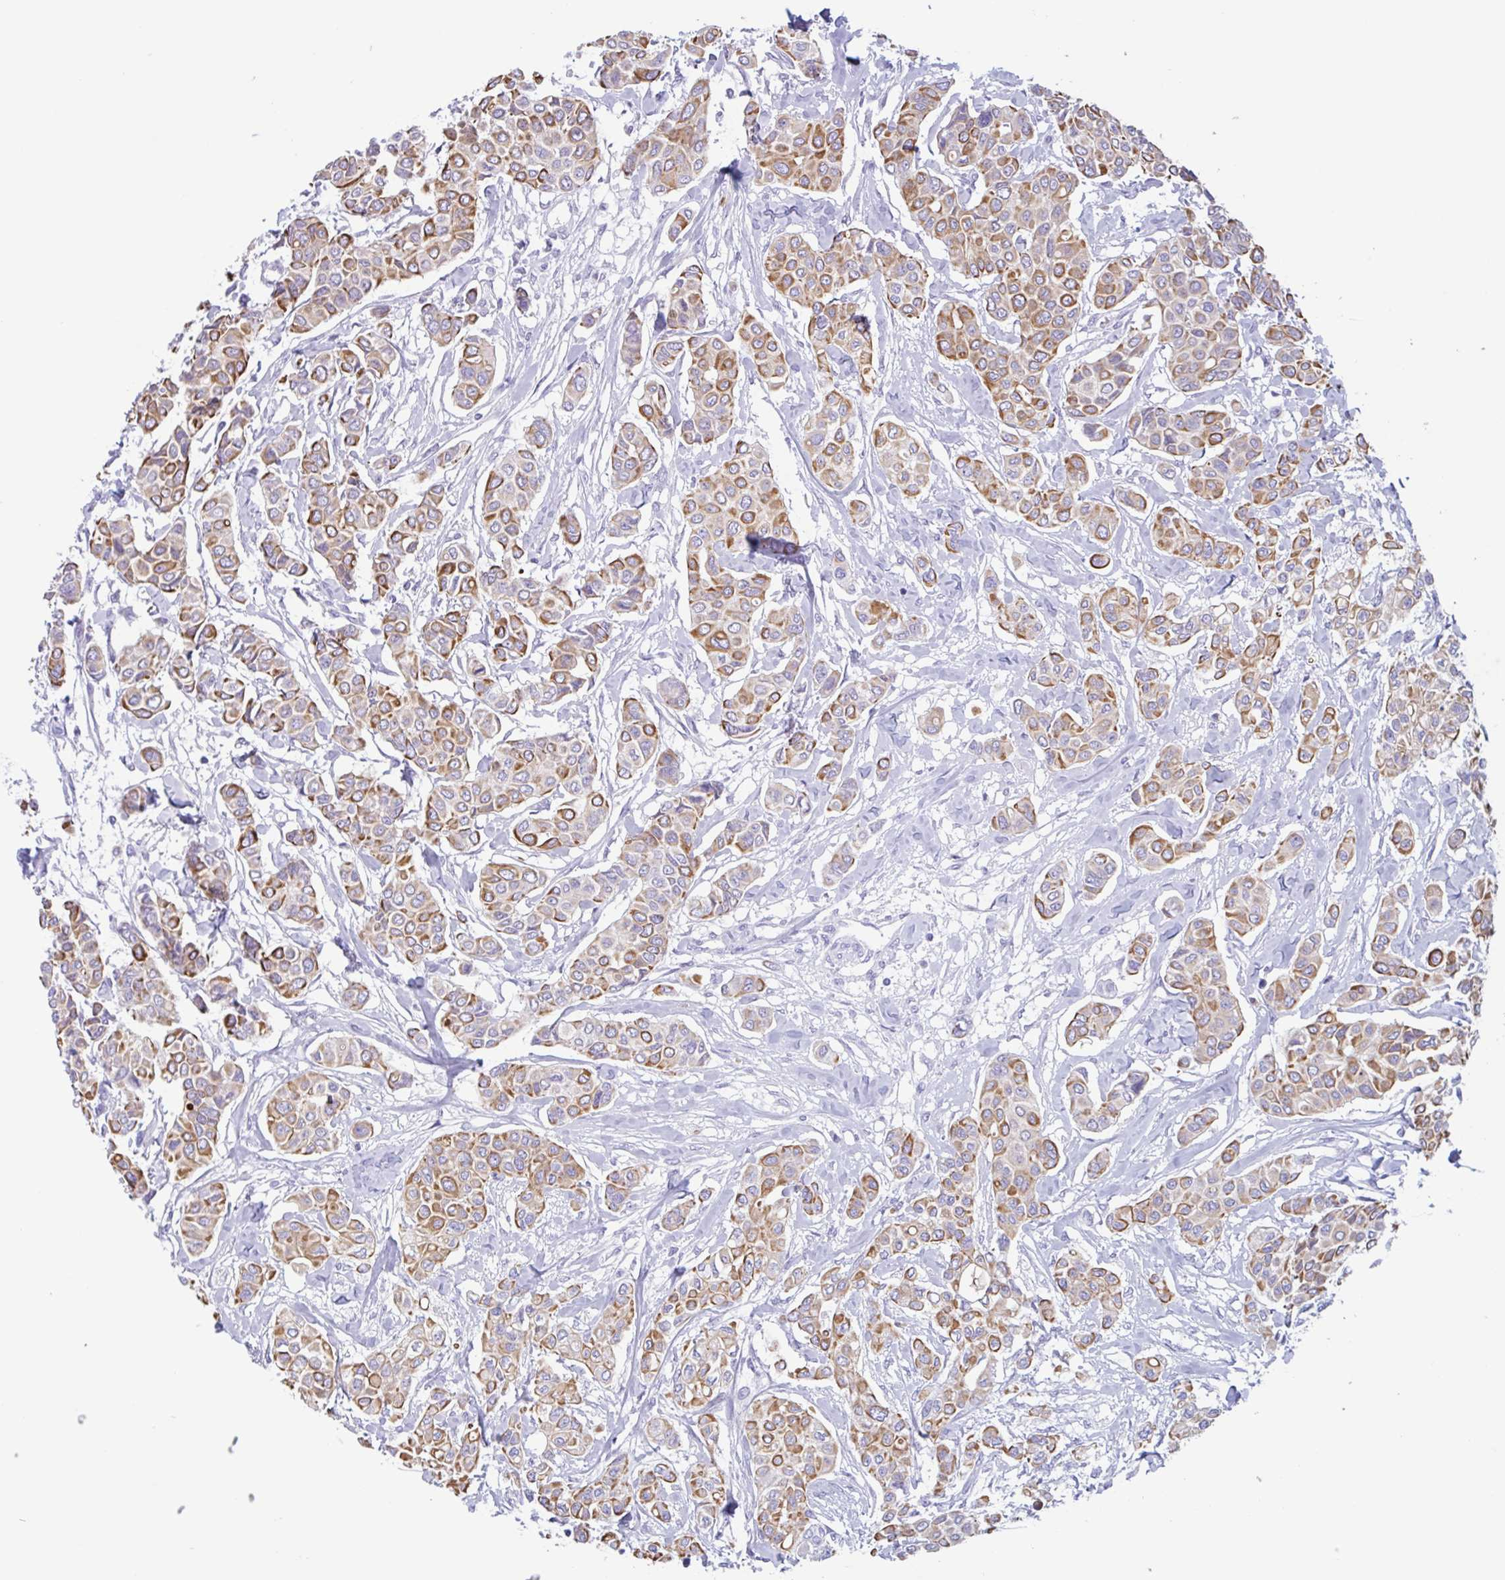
{"staining": {"intensity": "moderate", "quantity": ">75%", "location": "cytoplasmic/membranous"}, "tissue": "breast cancer", "cell_type": "Tumor cells", "image_type": "cancer", "snomed": [{"axis": "morphology", "description": "Lobular carcinoma"}, {"axis": "topography", "description": "Breast"}], "caption": "Lobular carcinoma (breast) stained with DAB IHC demonstrates medium levels of moderate cytoplasmic/membranous positivity in about >75% of tumor cells.", "gene": "DTWD2", "patient": {"sex": "female", "age": 51}}